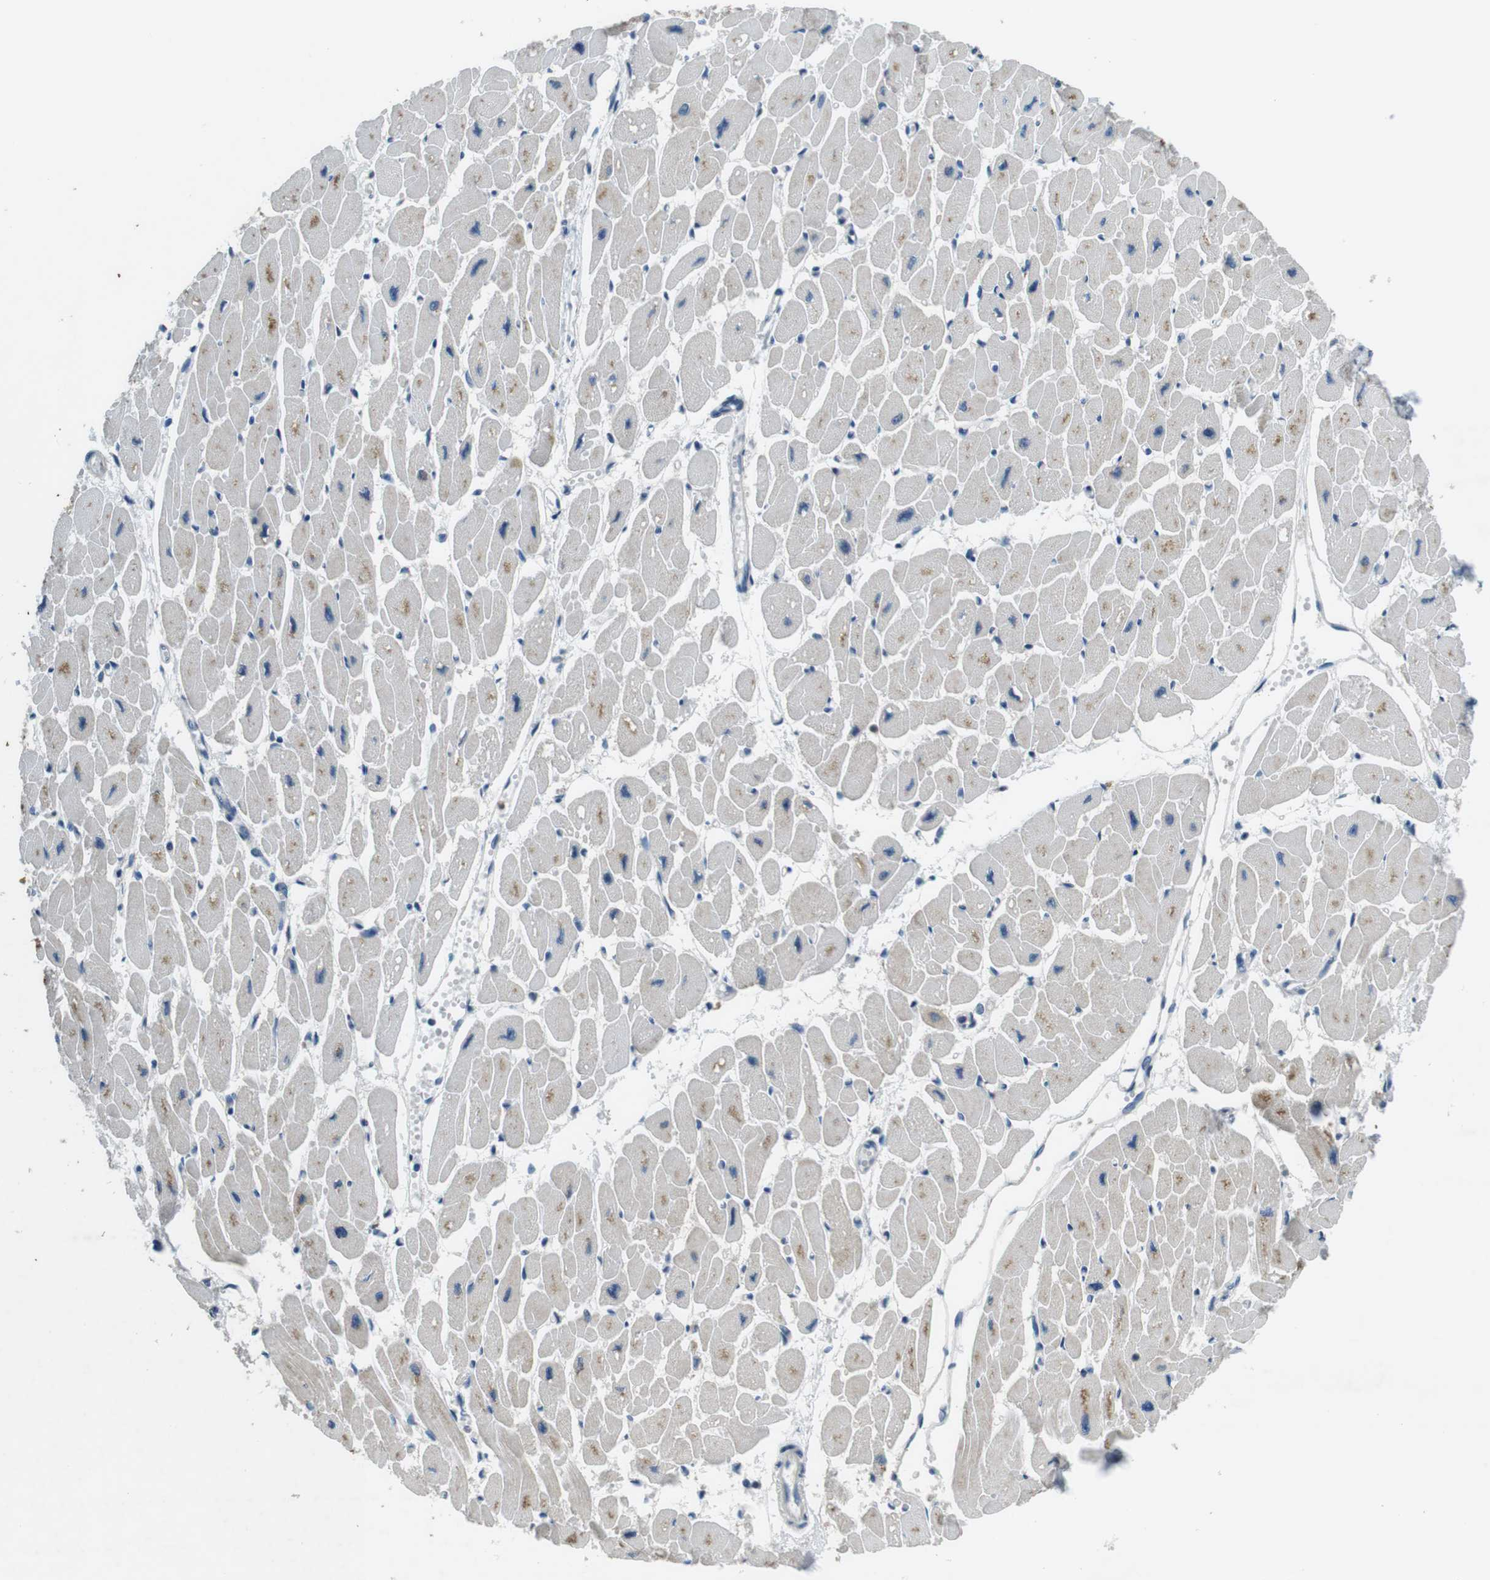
{"staining": {"intensity": "weak", "quantity": "<25%", "location": "cytoplasmic/membranous"}, "tissue": "heart muscle", "cell_type": "Cardiomyocytes", "image_type": "normal", "snomed": [{"axis": "morphology", "description": "Normal tissue, NOS"}, {"axis": "topography", "description": "Heart"}], "caption": "Protein analysis of benign heart muscle reveals no significant expression in cardiomyocytes.", "gene": "NEK4", "patient": {"sex": "female", "age": 54}}